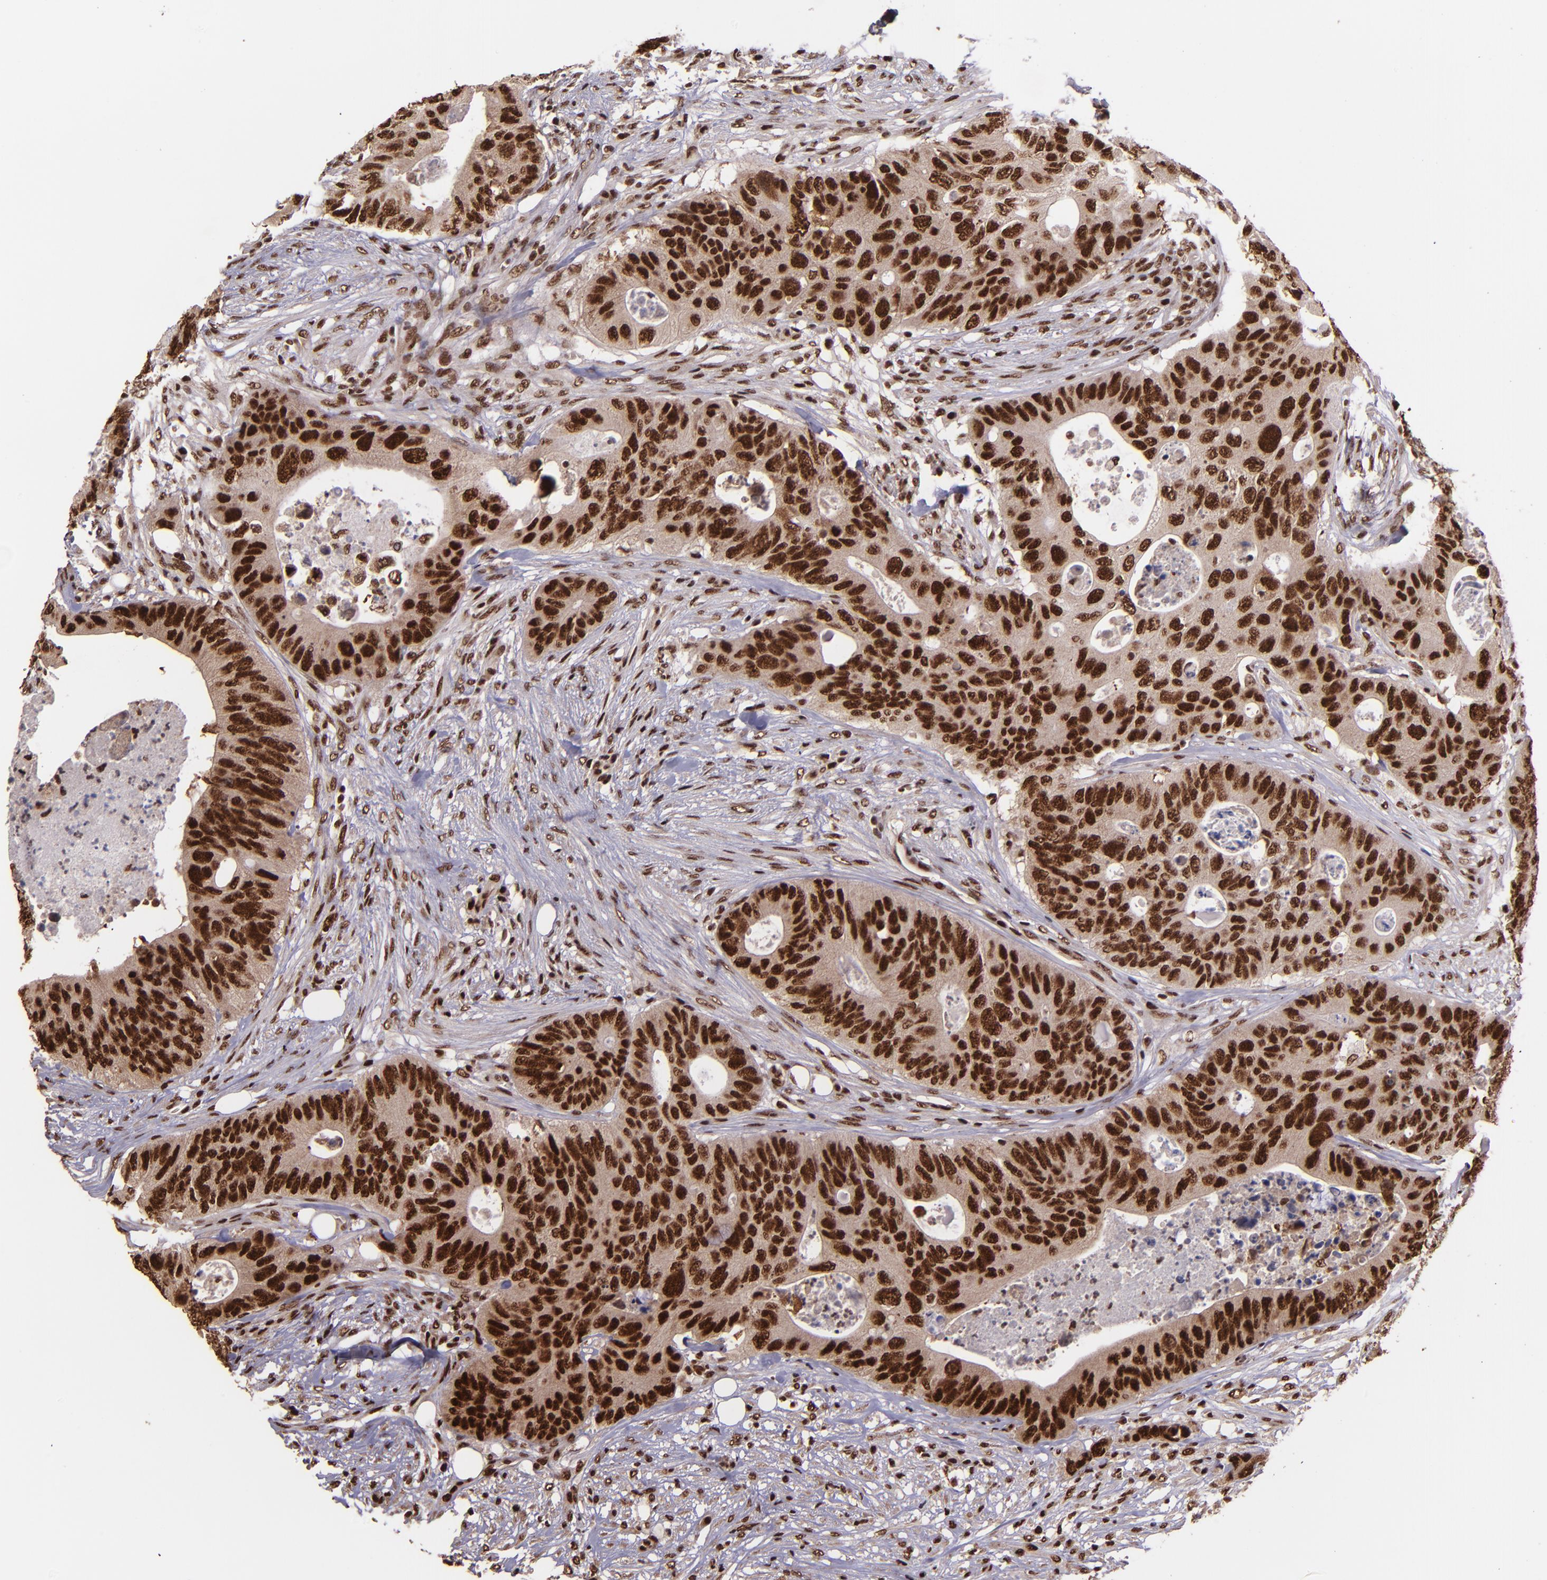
{"staining": {"intensity": "strong", "quantity": ">75%", "location": "nuclear"}, "tissue": "colorectal cancer", "cell_type": "Tumor cells", "image_type": "cancer", "snomed": [{"axis": "morphology", "description": "Adenocarcinoma, NOS"}, {"axis": "topography", "description": "Colon"}], "caption": "Immunohistochemistry (IHC) photomicrograph of adenocarcinoma (colorectal) stained for a protein (brown), which displays high levels of strong nuclear expression in approximately >75% of tumor cells.", "gene": "PQBP1", "patient": {"sex": "male", "age": 71}}